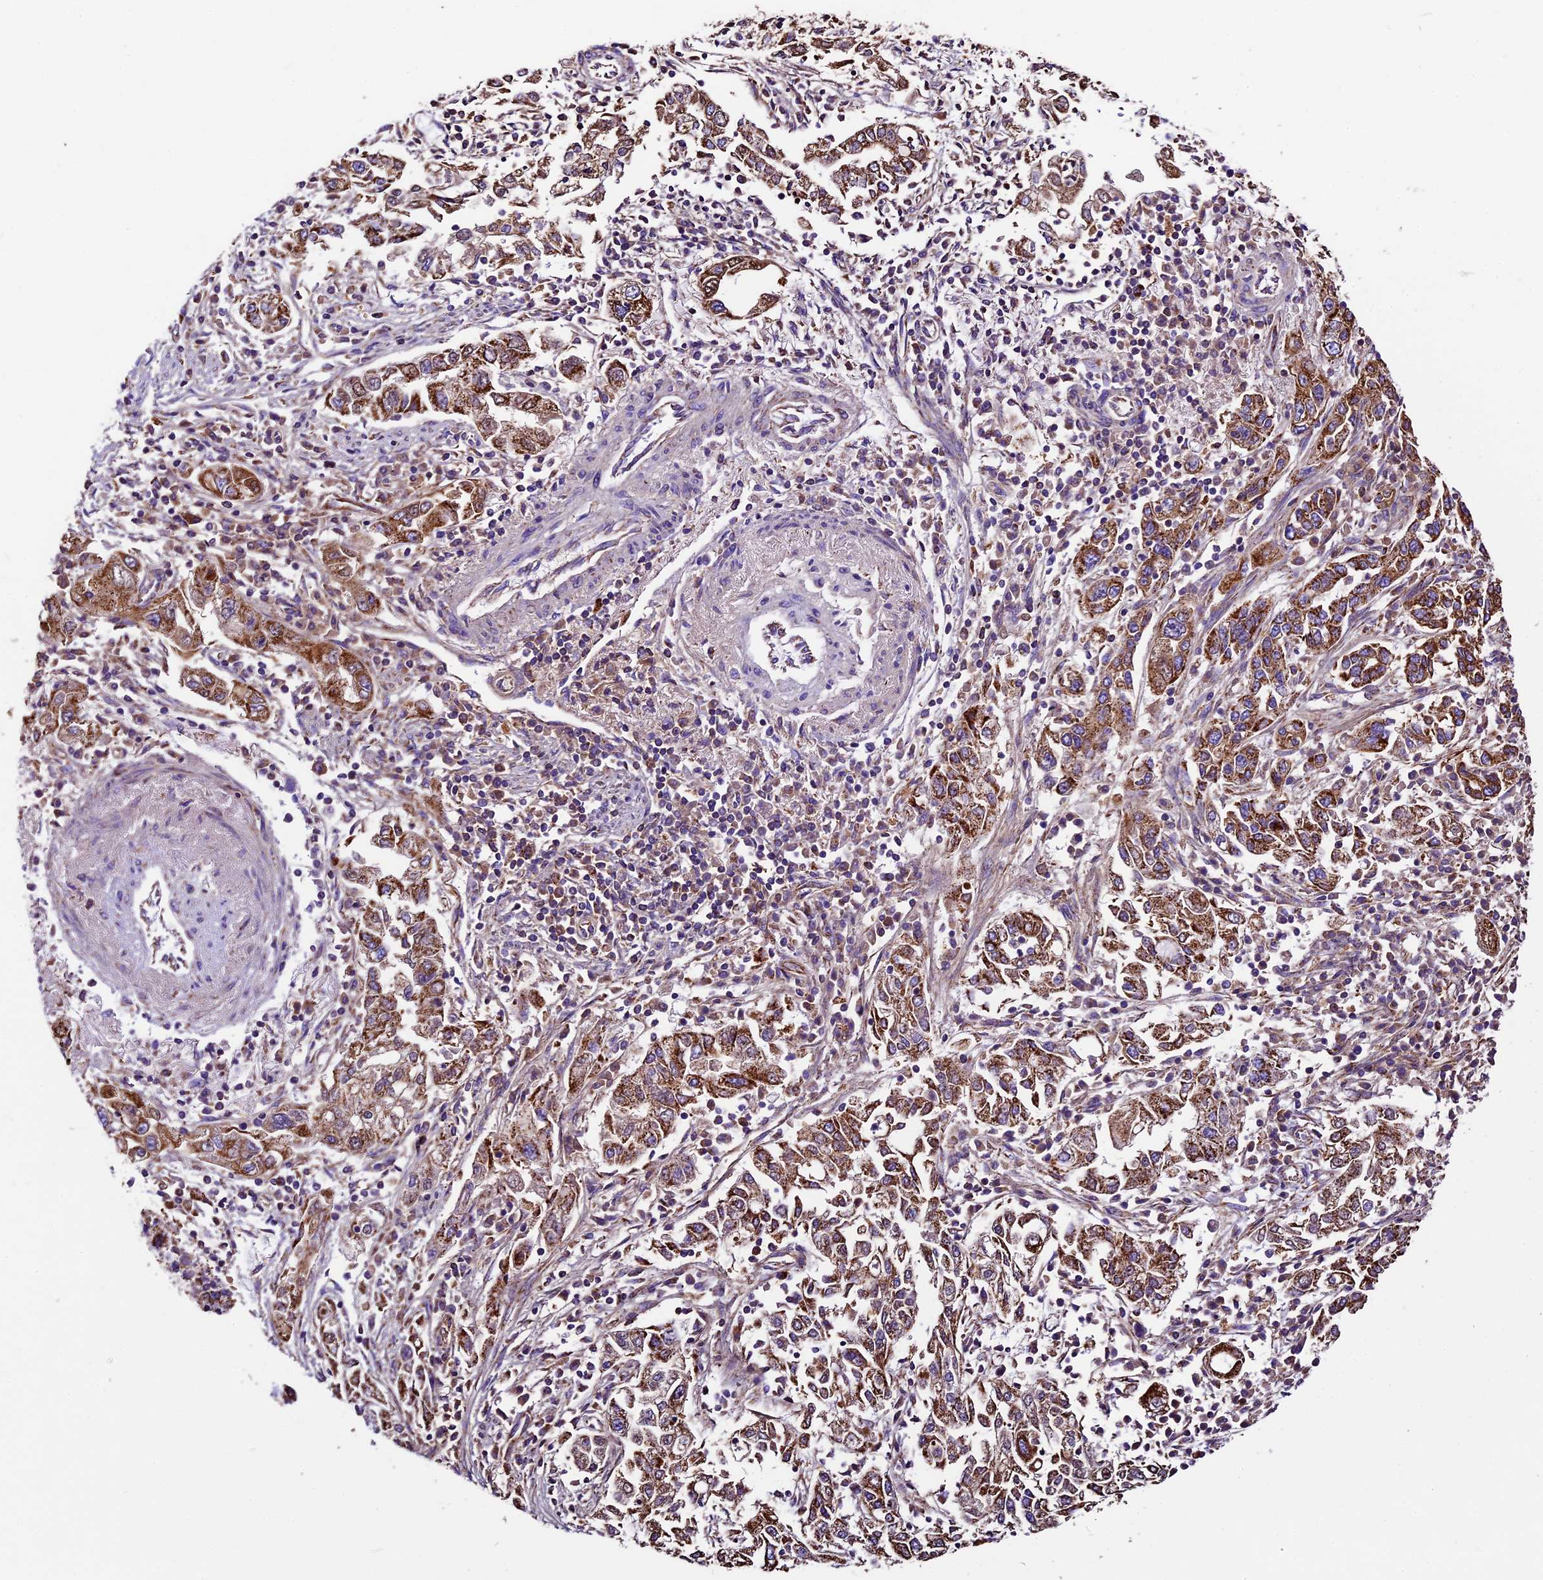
{"staining": {"intensity": "strong", "quantity": ">75%", "location": "cytoplasmic/membranous"}, "tissue": "endometrial cancer", "cell_type": "Tumor cells", "image_type": "cancer", "snomed": [{"axis": "morphology", "description": "Adenocarcinoma, NOS"}, {"axis": "topography", "description": "Endometrium"}], "caption": "Approximately >75% of tumor cells in endometrial cancer exhibit strong cytoplasmic/membranous protein positivity as visualized by brown immunohistochemical staining.", "gene": "DCAF5", "patient": {"sex": "female", "age": 49}}